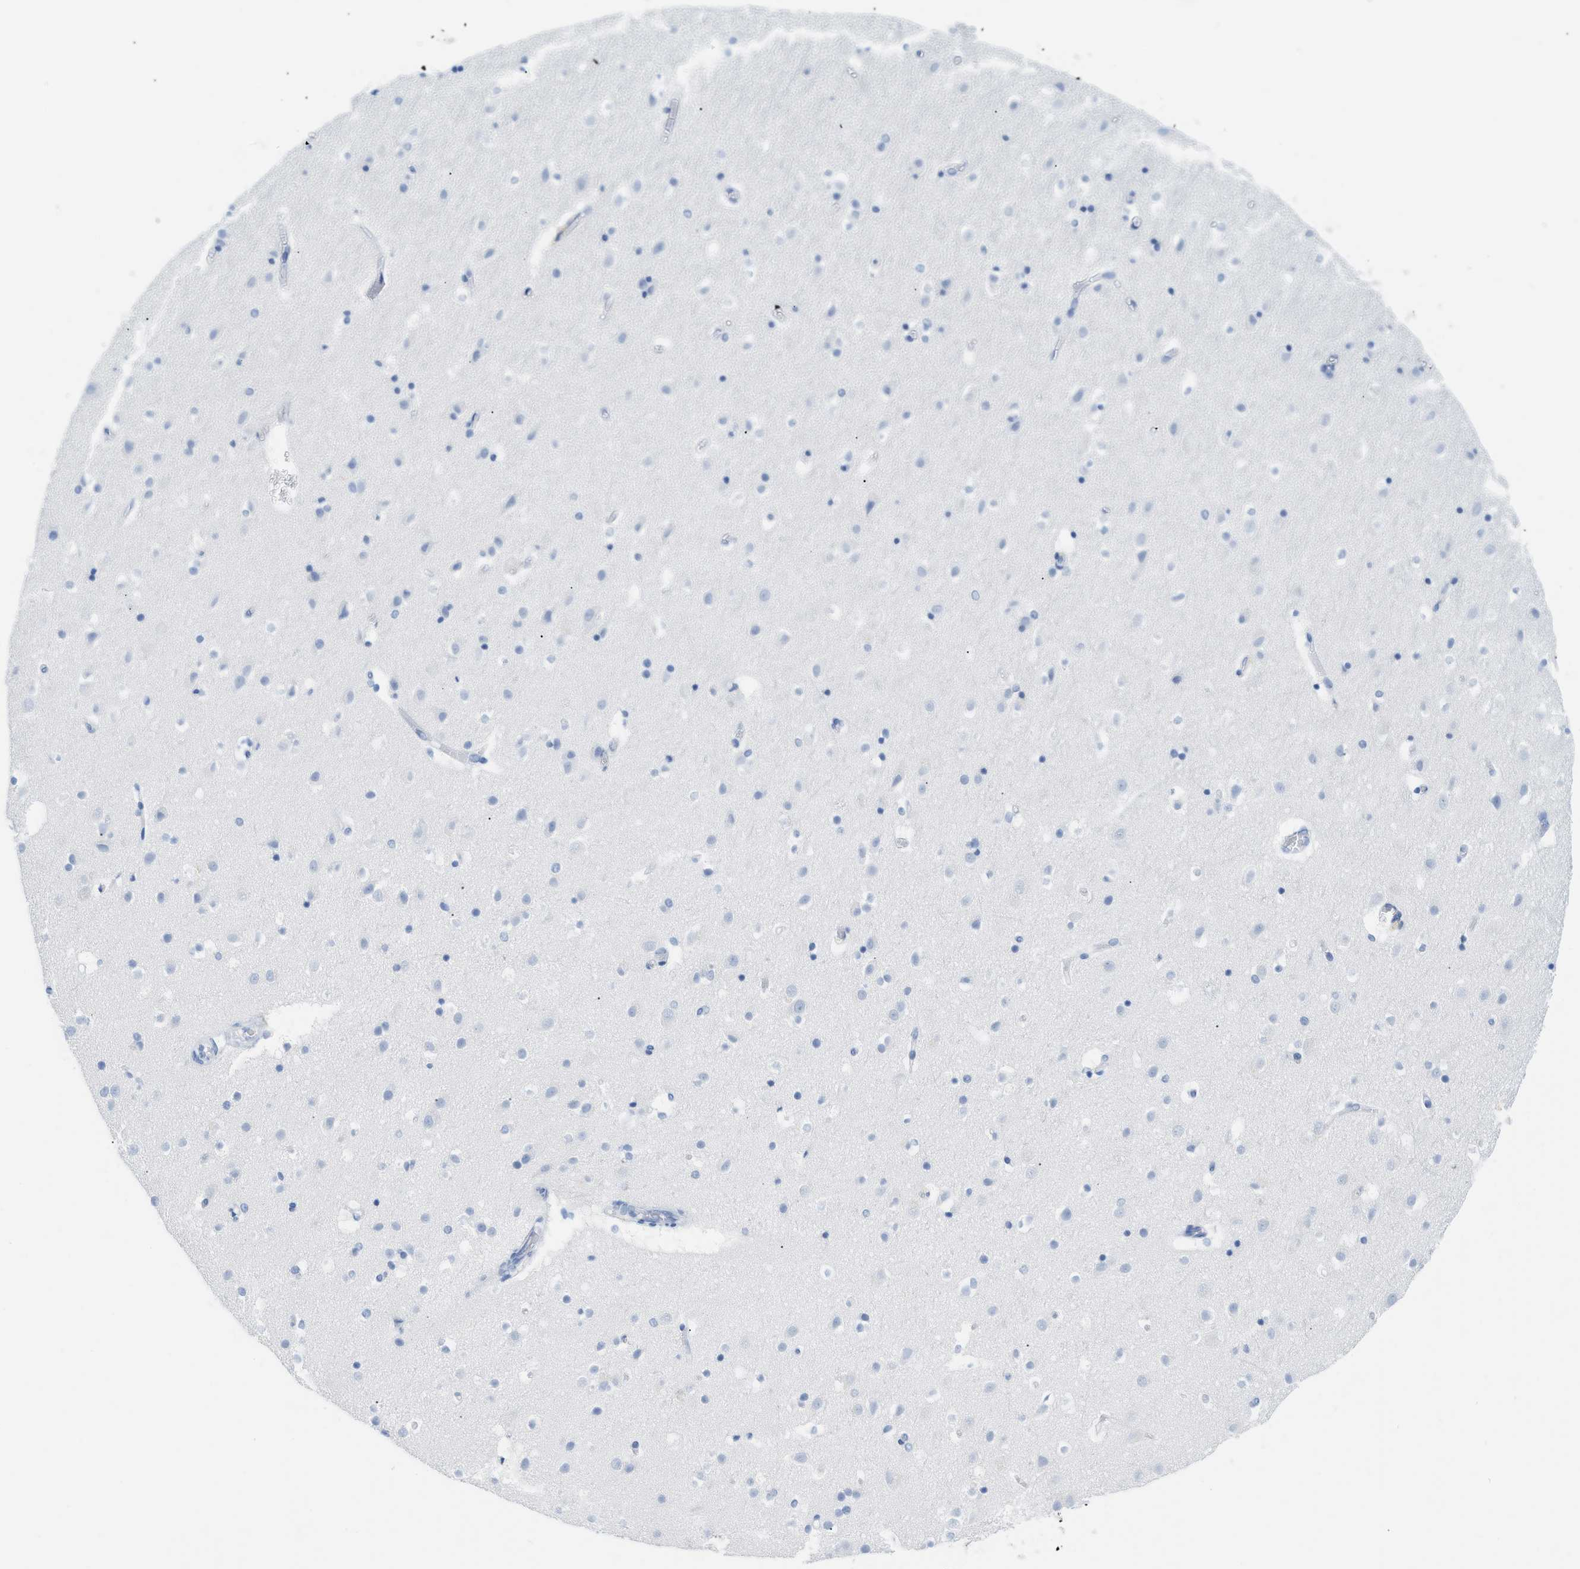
{"staining": {"intensity": "negative", "quantity": "none", "location": "none"}, "tissue": "hippocampus", "cell_type": "Glial cells", "image_type": "normal", "snomed": [{"axis": "morphology", "description": "Normal tissue, NOS"}, {"axis": "topography", "description": "Hippocampus"}], "caption": "An immunohistochemistry image of normal hippocampus is shown. There is no staining in glial cells of hippocampus. Brightfield microscopy of immunohistochemistry stained with DAB (brown) and hematoxylin (blue), captured at high magnification.", "gene": "PAPPA", "patient": {"sex": "male", "age": 45}}